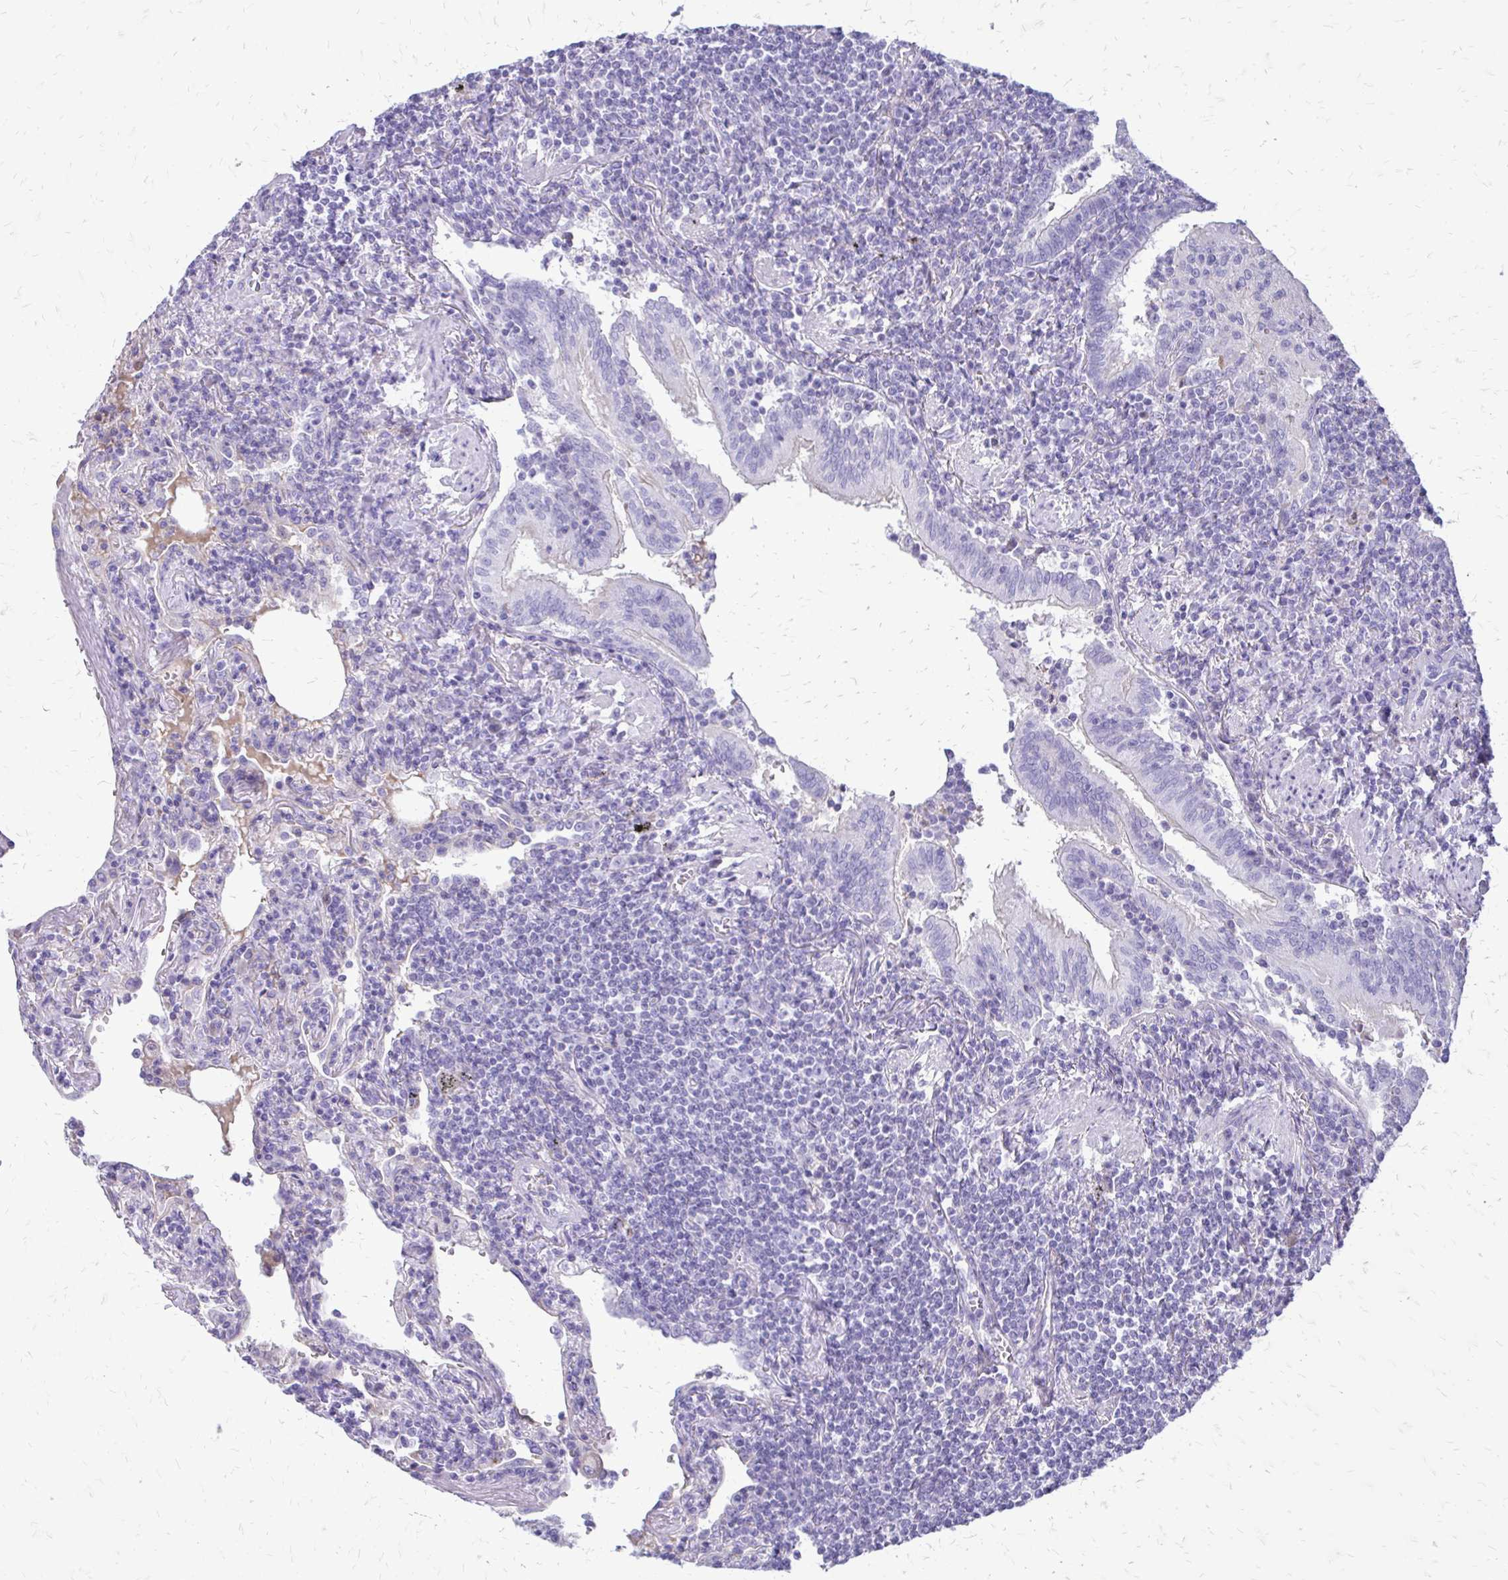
{"staining": {"intensity": "negative", "quantity": "none", "location": "none"}, "tissue": "lymphoma", "cell_type": "Tumor cells", "image_type": "cancer", "snomed": [{"axis": "morphology", "description": "Malignant lymphoma, non-Hodgkin's type, Low grade"}, {"axis": "topography", "description": "Lung"}], "caption": "IHC photomicrograph of human low-grade malignant lymphoma, non-Hodgkin's type stained for a protein (brown), which displays no positivity in tumor cells. (Brightfield microscopy of DAB (3,3'-diaminobenzidine) immunohistochemistry at high magnification).", "gene": "SIGLEC11", "patient": {"sex": "female", "age": 71}}